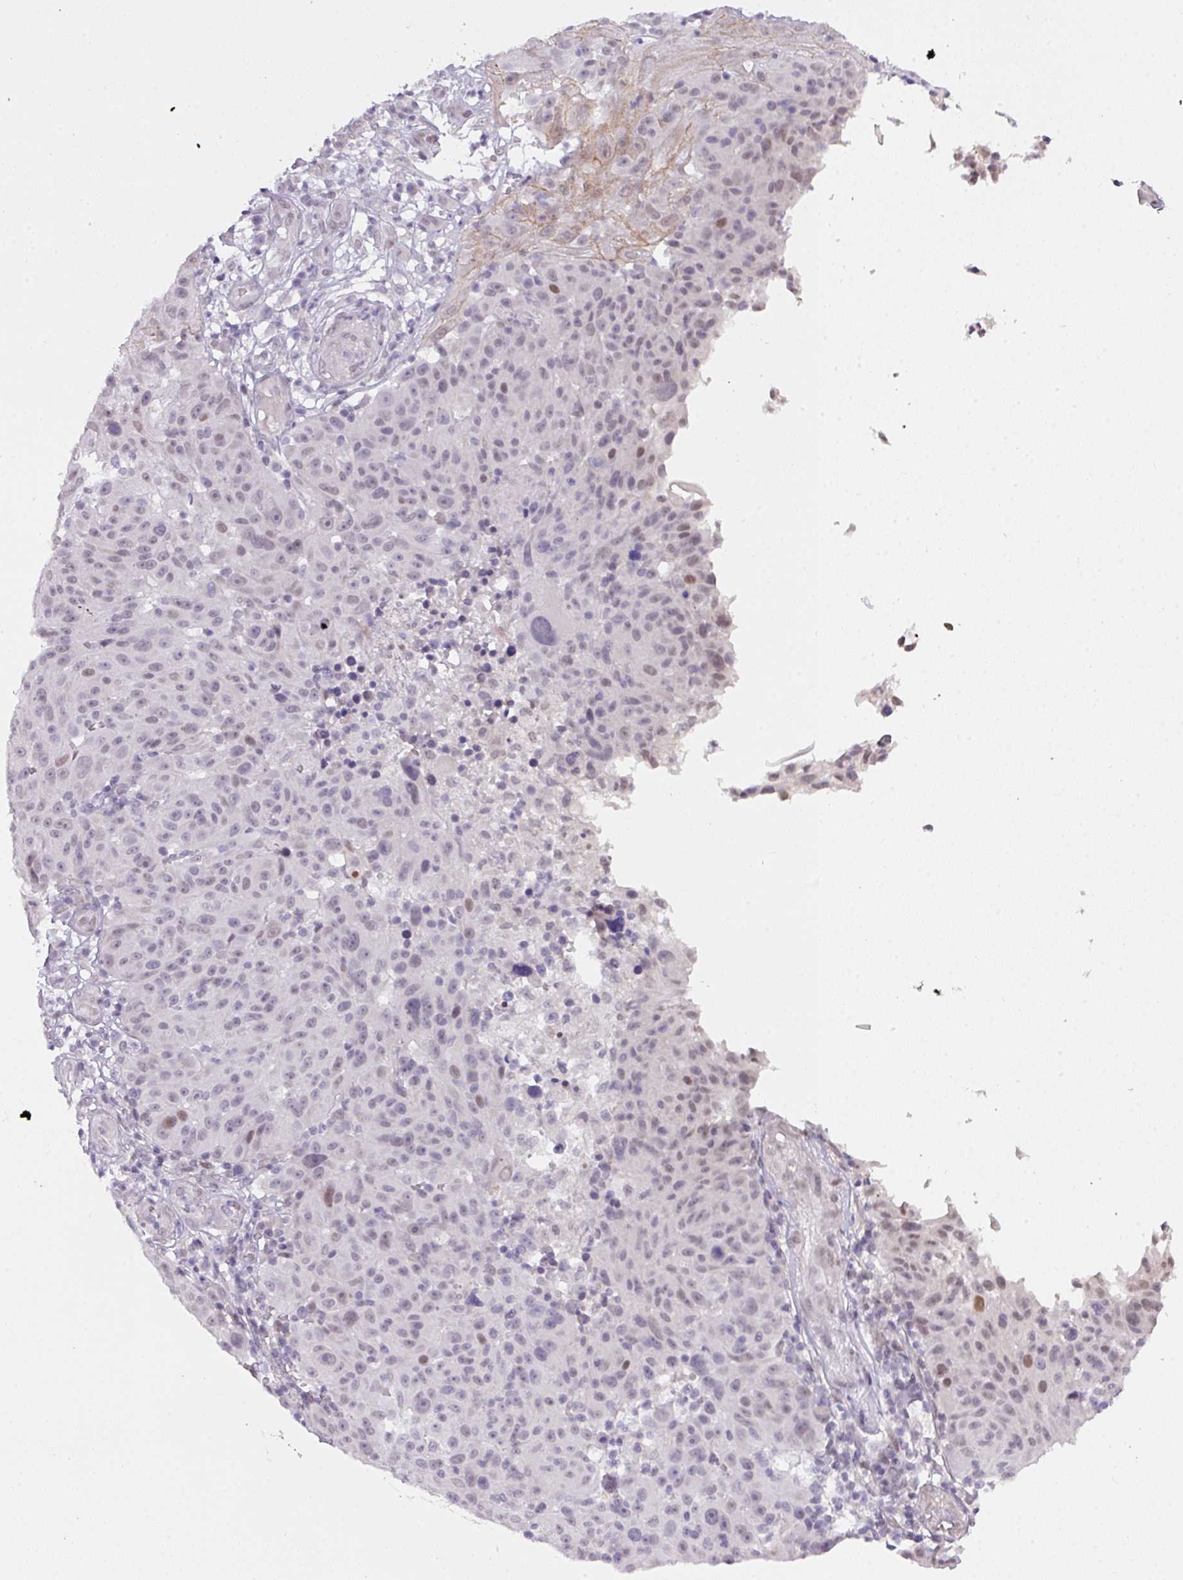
{"staining": {"intensity": "weak", "quantity": "25%-75%", "location": "nuclear"}, "tissue": "melanoma", "cell_type": "Tumor cells", "image_type": "cancer", "snomed": [{"axis": "morphology", "description": "Malignant melanoma, NOS"}, {"axis": "topography", "description": "Skin"}], "caption": "A brown stain labels weak nuclear staining of a protein in malignant melanoma tumor cells. The staining is performed using DAB brown chromogen to label protein expression. The nuclei are counter-stained blue using hematoxylin.", "gene": "ANKRD13B", "patient": {"sex": "male", "age": 53}}